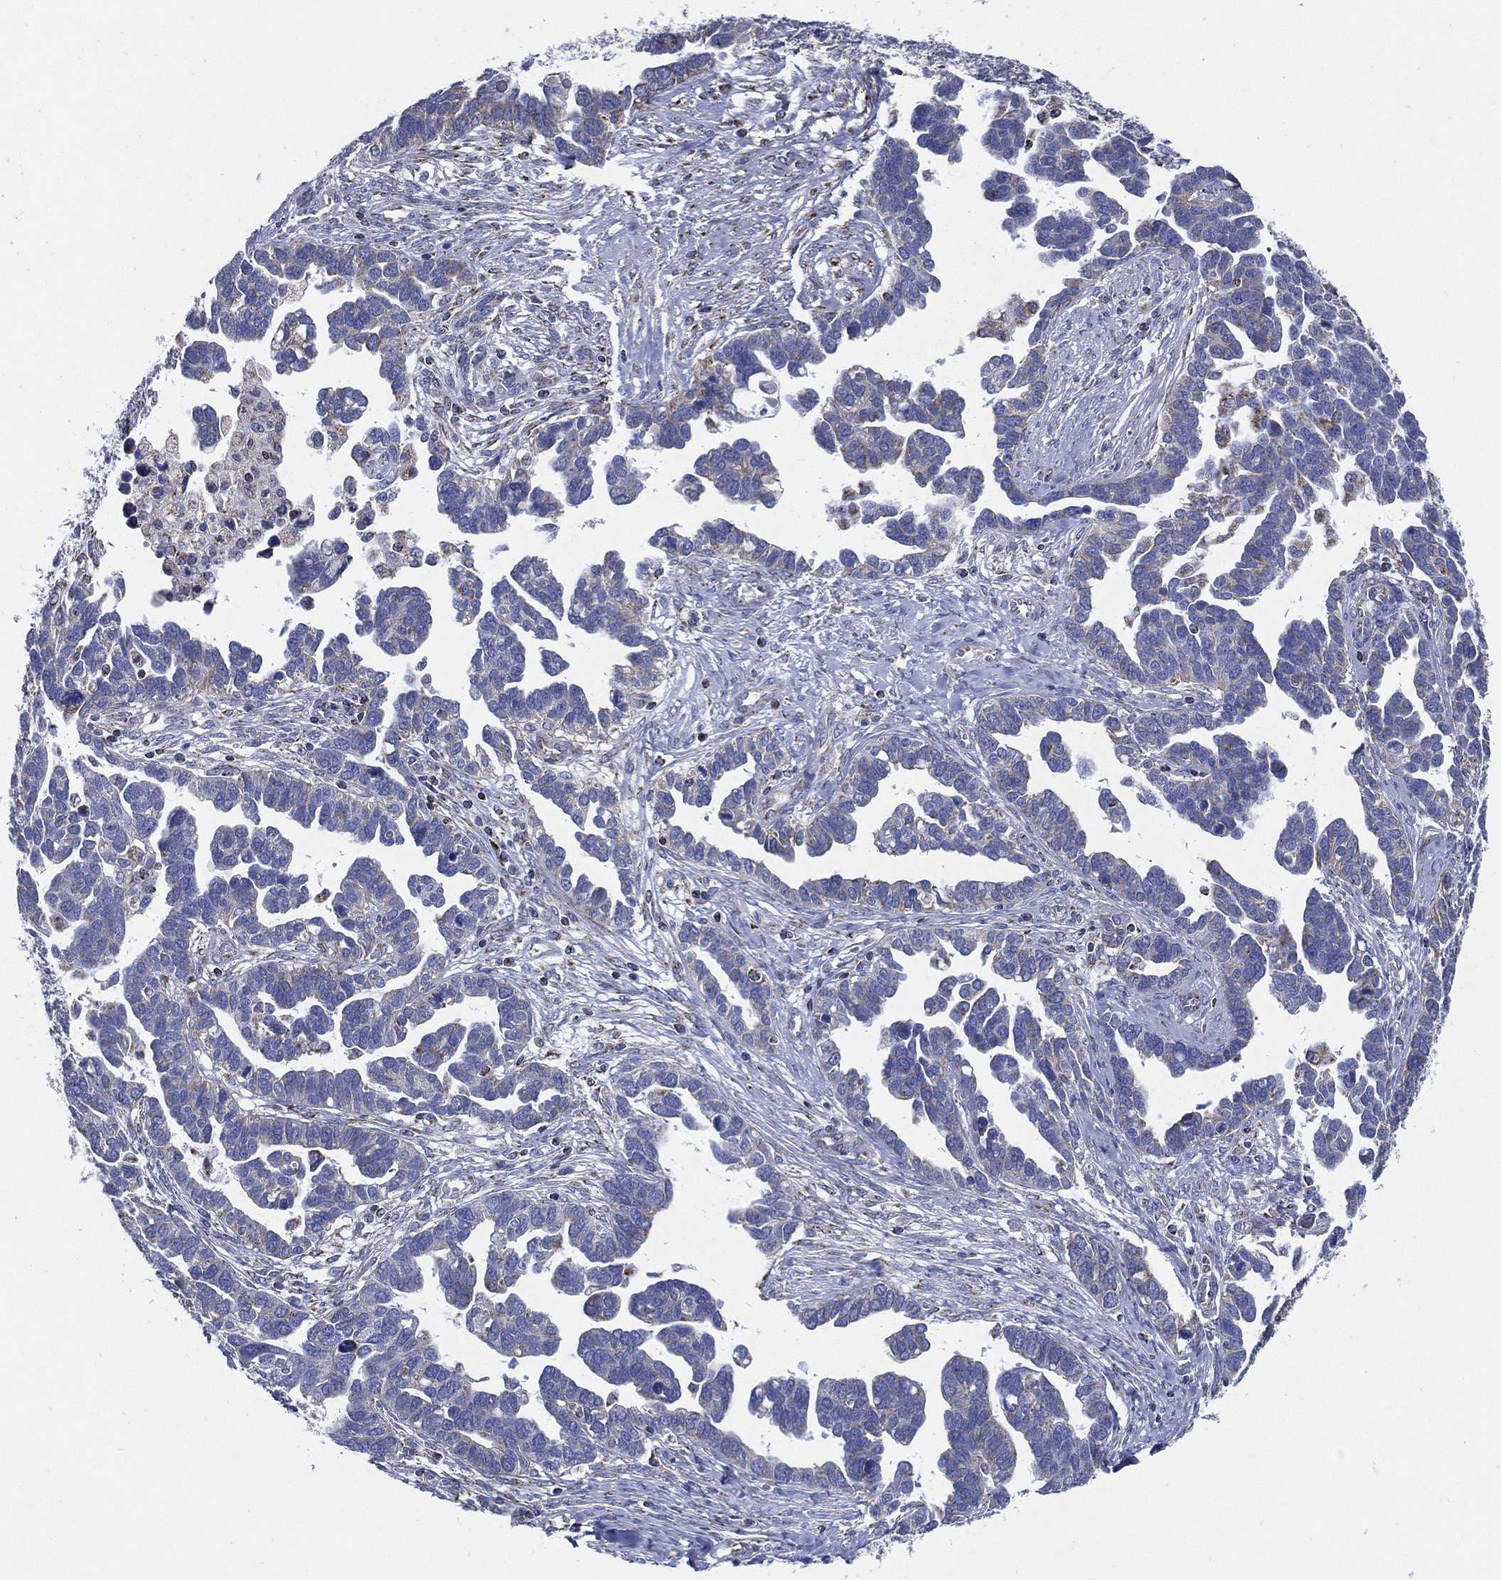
{"staining": {"intensity": "negative", "quantity": "none", "location": "none"}, "tissue": "ovarian cancer", "cell_type": "Tumor cells", "image_type": "cancer", "snomed": [{"axis": "morphology", "description": "Cystadenocarcinoma, serous, NOS"}, {"axis": "topography", "description": "Ovary"}], "caption": "Tumor cells show no significant protein expression in ovarian cancer.", "gene": "SFXN1", "patient": {"sex": "female", "age": 54}}